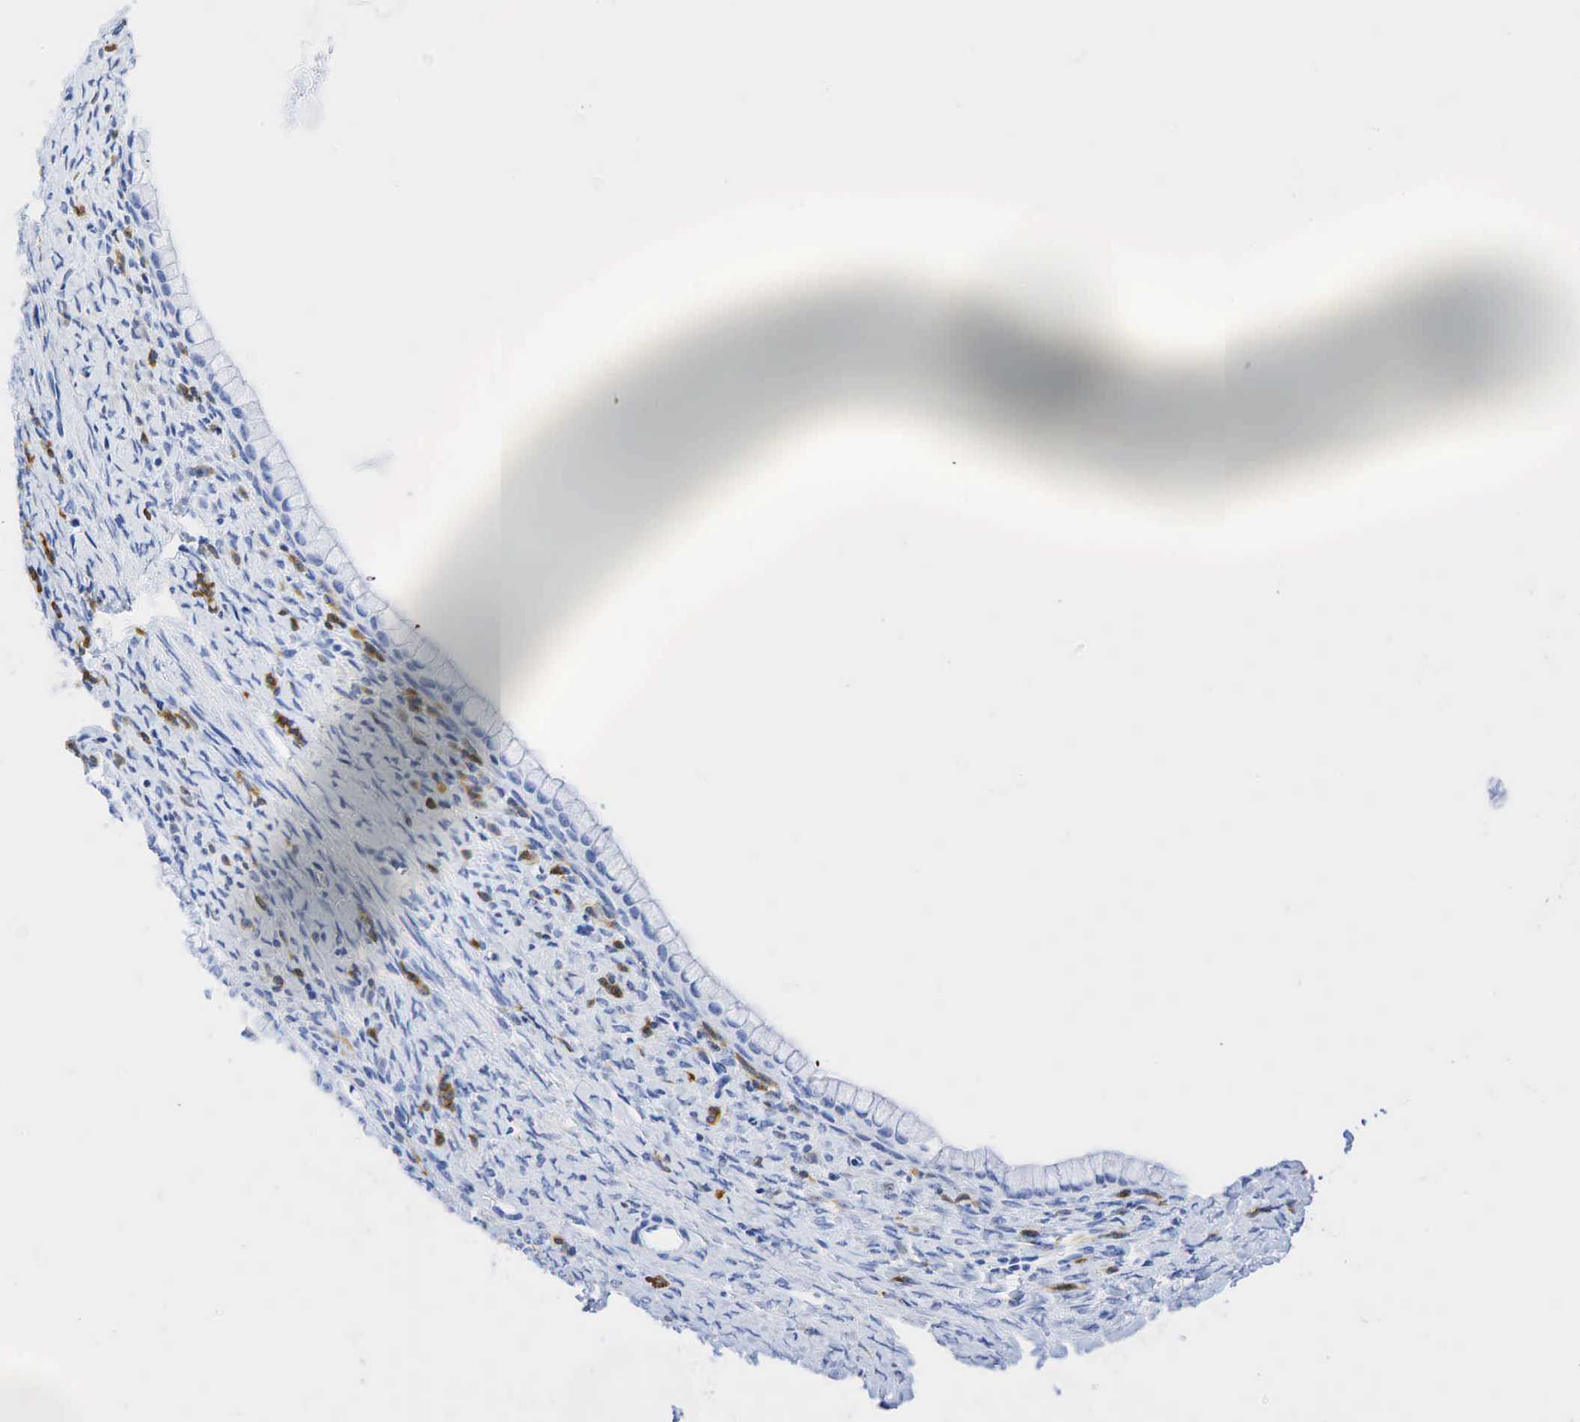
{"staining": {"intensity": "negative", "quantity": "none", "location": "none"}, "tissue": "ovarian cancer", "cell_type": "Tumor cells", "image_type": "cancer", "snomed": [{"axis": "morphology", "description": "Cystadenocarcinoma, mucinous, NOS"}, {"axis": "topography", "description": "Ovary"}], "caption": "IHC micrograph of mucinous cystadenocarcinoma (ovarian) stained for a protein (brown), which exhibits no positivity in tumor cells.", "gene": "INHA", "patient": {"sex": "female", "age": 25}}